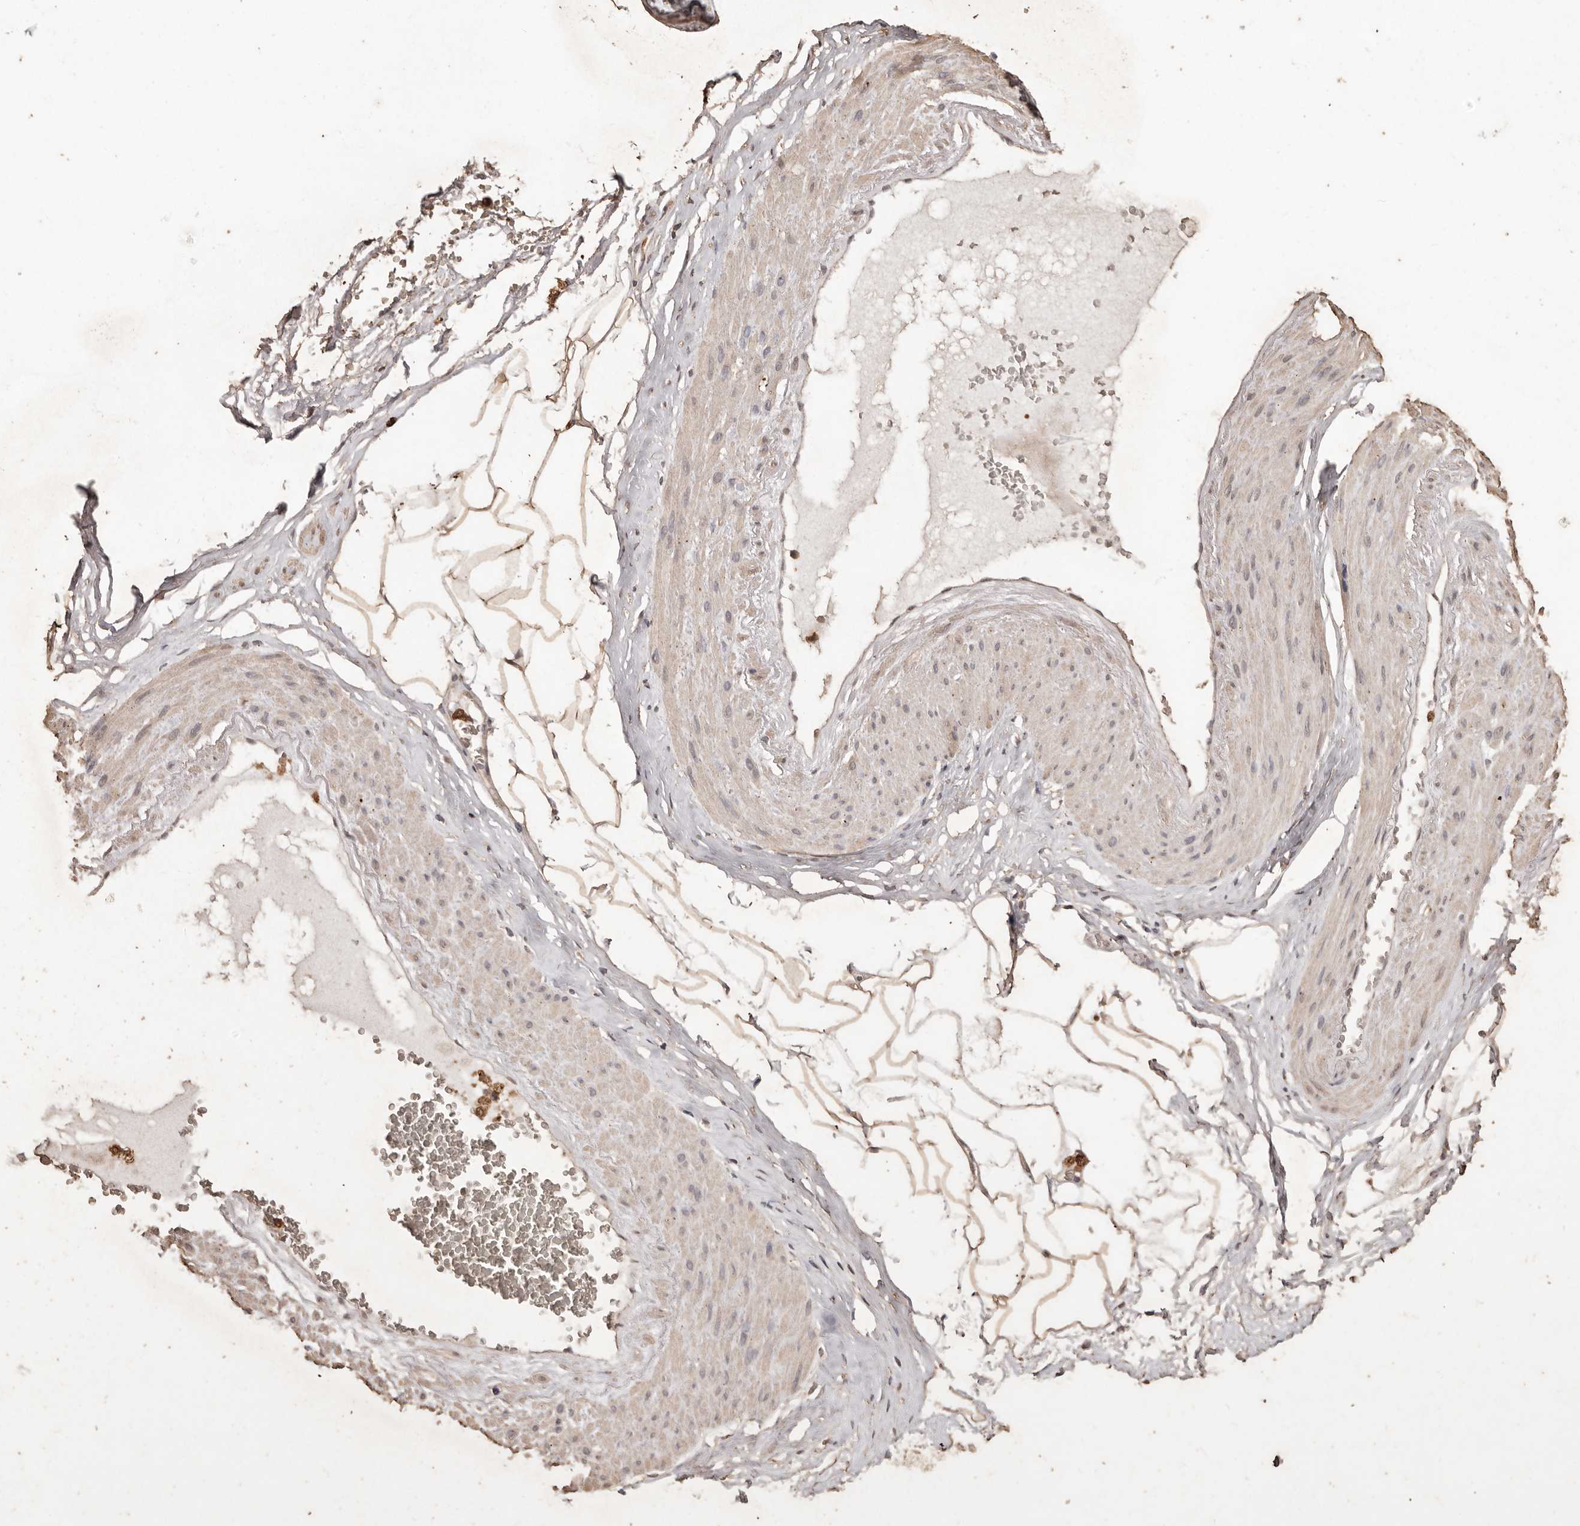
{"staining": {"intensity": "strong", "quantity": ">75%", "location": "cytoplasmic/membranous"}, "tissue": "adipose tissue", "cell_type": "Adipocytes", "image_type": "normal", "snomed": [{"axis": "morphology", "description": "Normal tissue, NOS"}, {"axis": "morphology", "description": "Adenocarcinoma, Low grade"}, {"axis": "topography", "description": "Prostate"}, {"axis": "topography", "description": "Peripheral nerve tissue"}], "caption": "Adipocytes reveal high levels of strong cytoplasmic/membranous expression in approximately >75% of cells in normal adipose tissue. (Stains: DAB (3,3'-diaminobenzidine) in brown, nuclei in blue, Microscopy: brightfield microscopy at high magnification).", "gene": "PKDCC", "patient": {"sex": "male", "age": 63}}